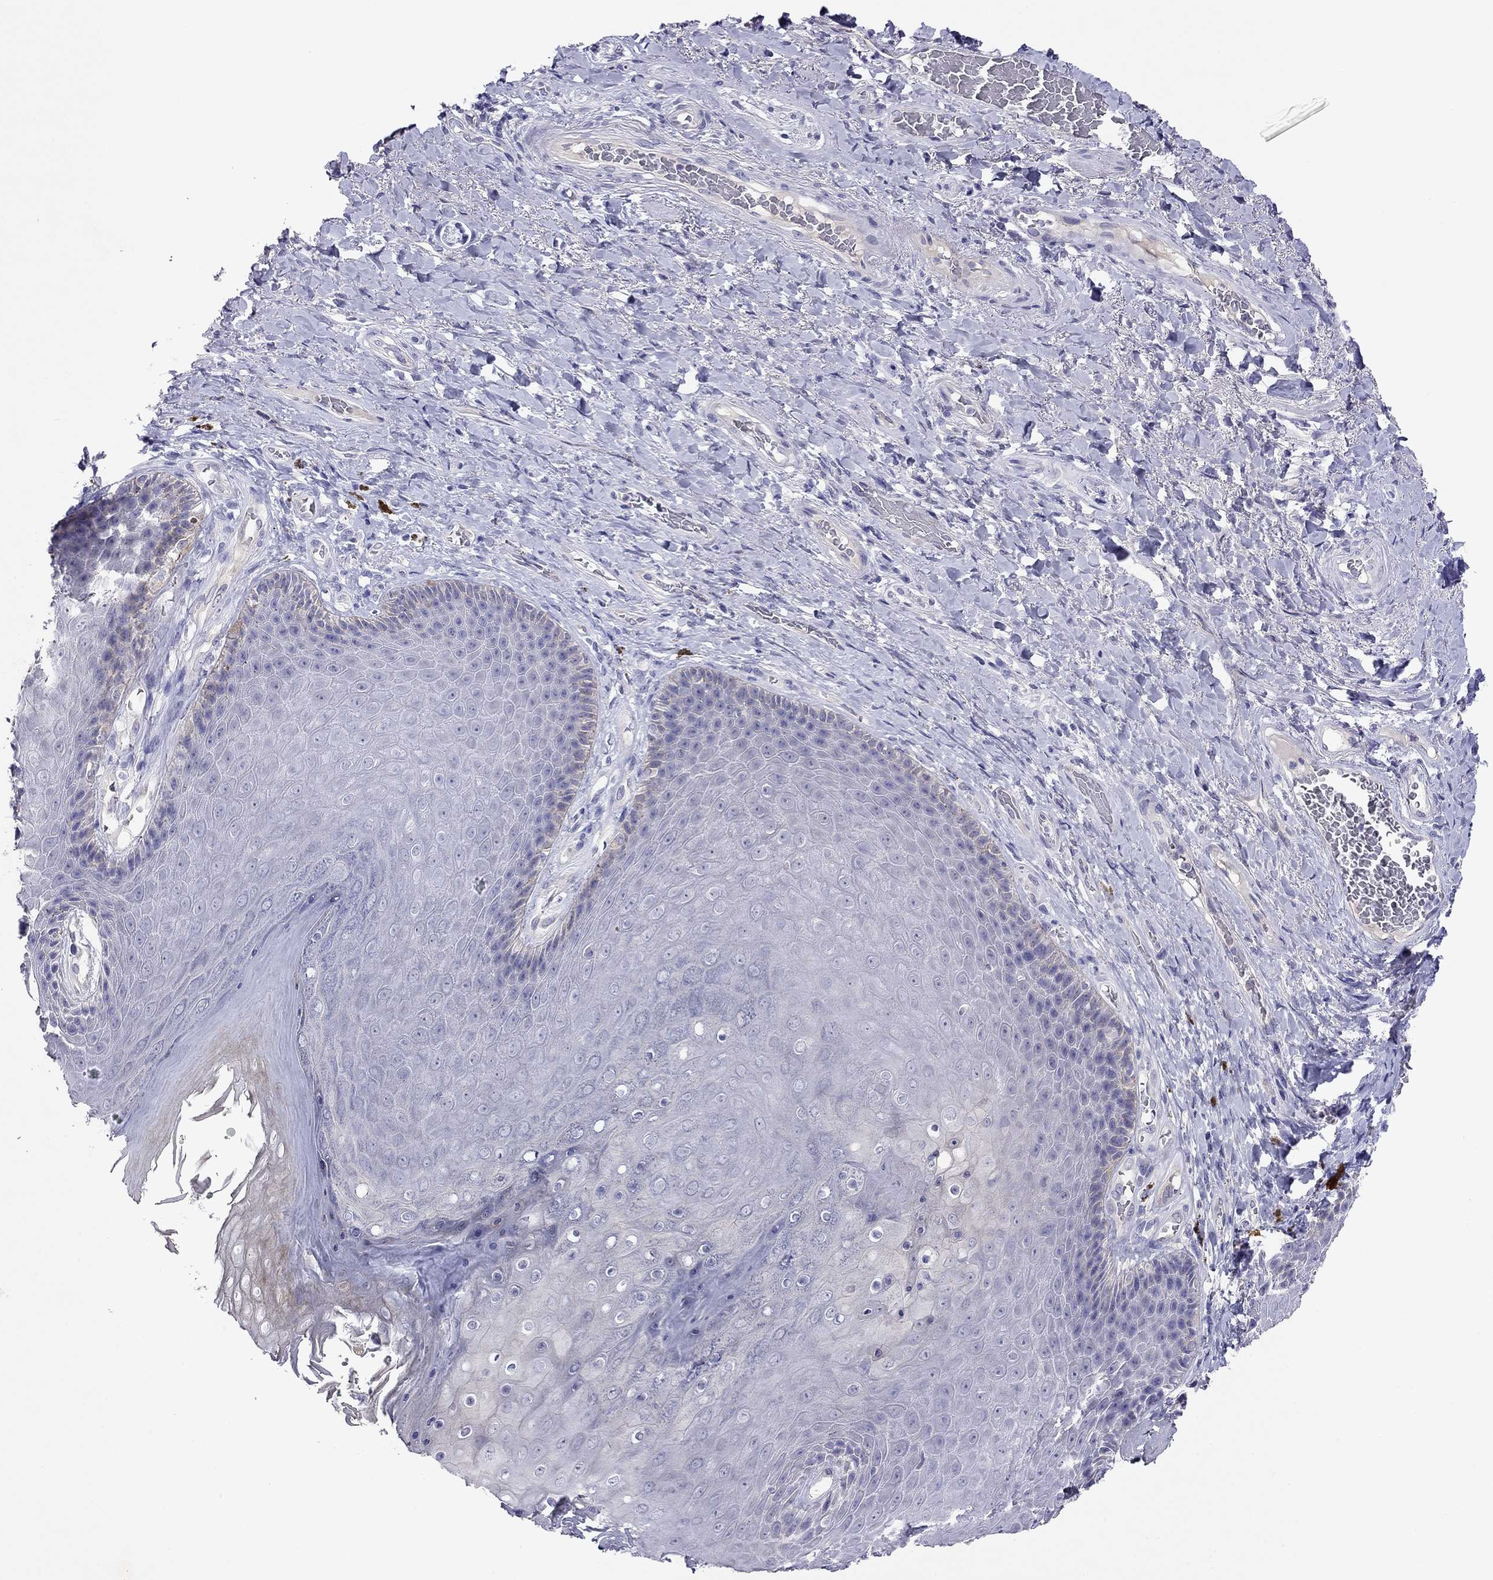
{"staining": {"intensity": "strong", "quantity": "<25%", "location": "cytoplasmic/membranous"}, "tissue": "skin", "cell_type": "Epidermal cells", "image_type": "normal", "snomed": [{"axis": "morphology", "description": "Normal tissue, NOS"}, {"axis": "topography", "description": "Skeletal muscle"}, {"axis": "topography", "description": "Anal"}, {"axis": "topography", "description": "Peripheral nerve tissue"}], "caption": "The immunohistochemical stain shows strong cytoplasmic/membranous expression in epidermal cells of unremarkable skin.", "gene": "CAPNS2", "patient": {"sex": "male", "age": 53}}